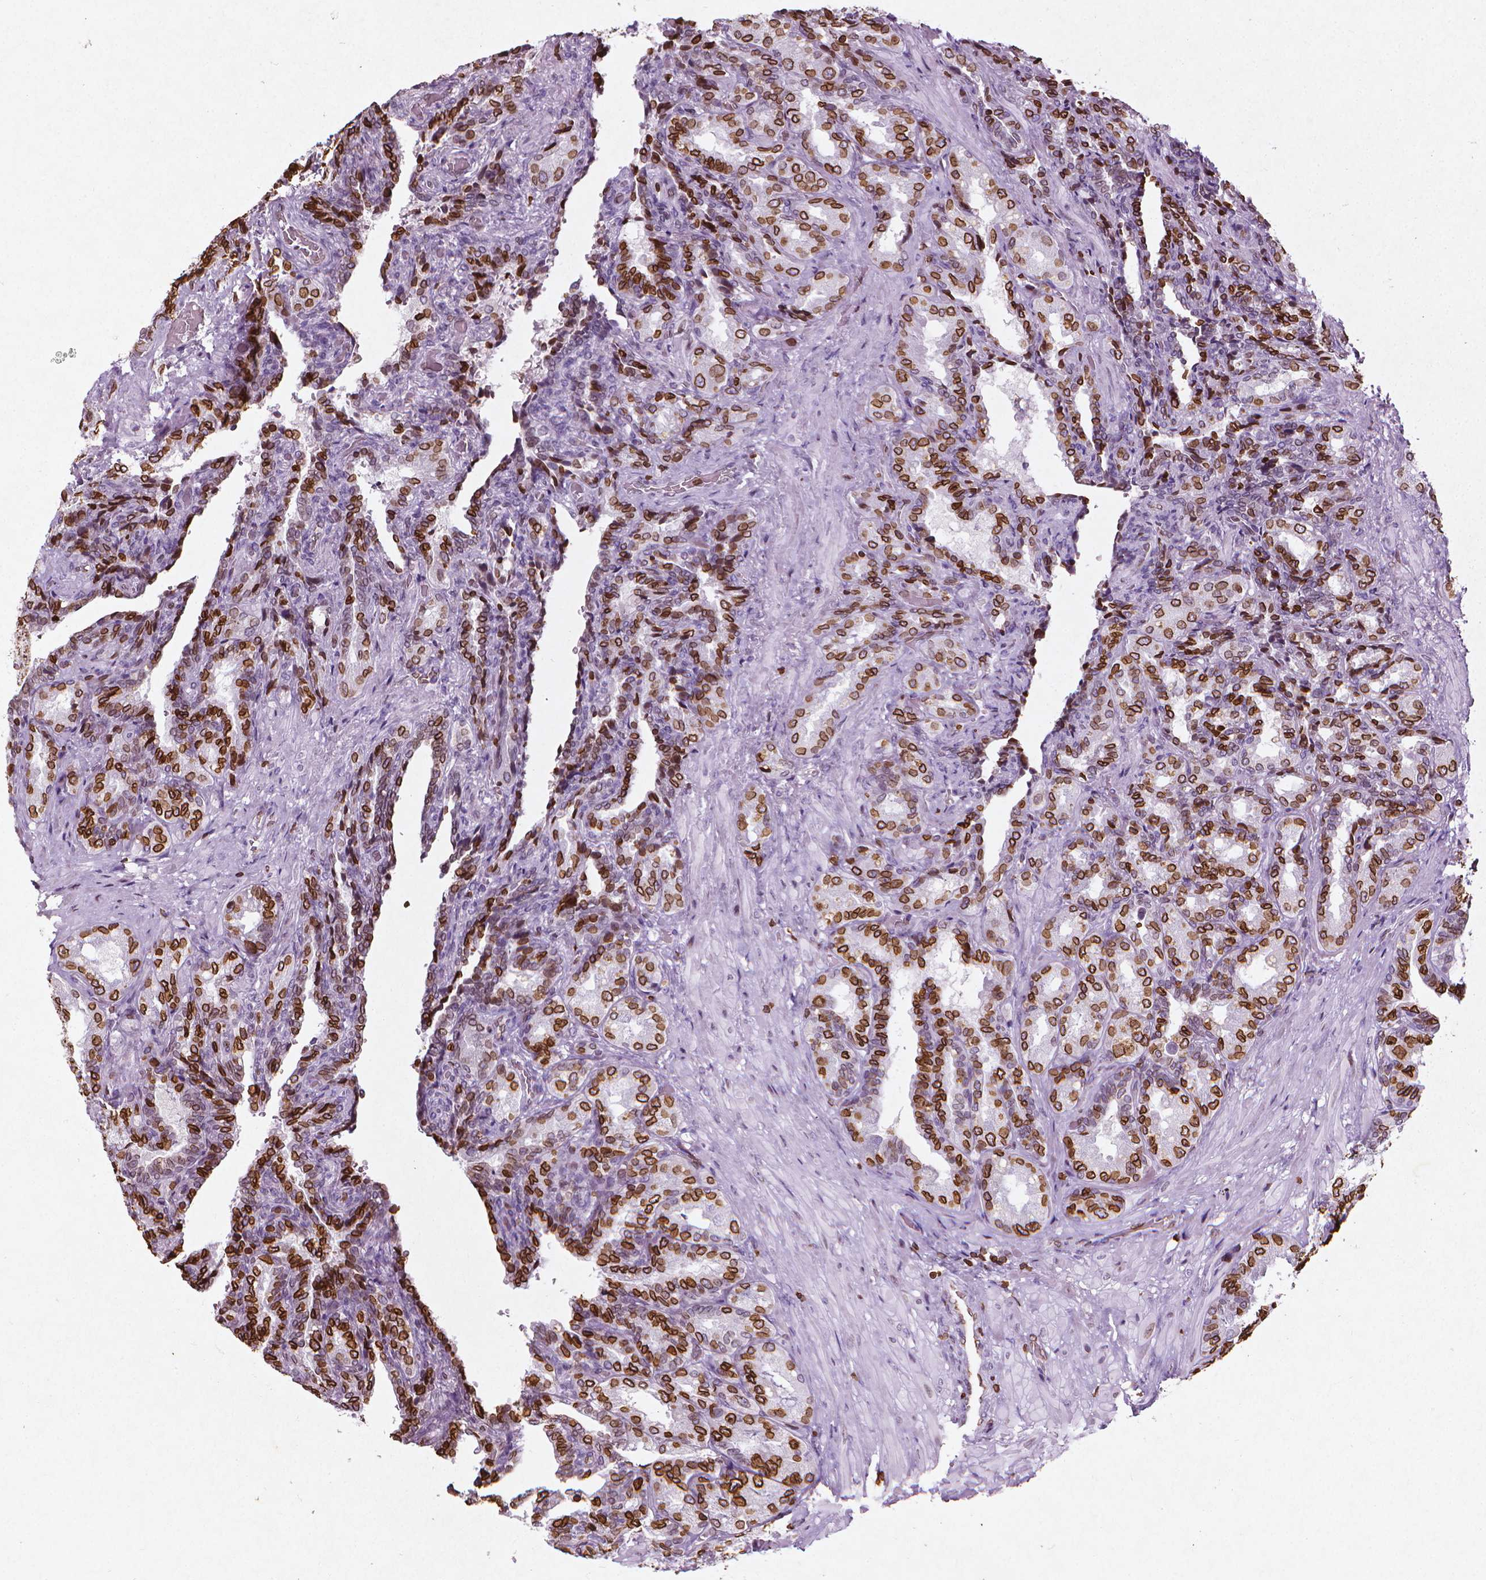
{"staining": {"intensity": "strong", "quantity": ">75%", "location": "cytoplasmic/membranous,nuclear"}, "tissue": "seminal vesicle", "cell_type": "Glandular cells", "image_type": "normal", "snomed": [{"axis": "morphology", "description": "Normal tissue, NOS"}, {"axis": "topography", "description": "Seminal veicle"}], "caption": "Immunohistochemical staining of normal human seminal vesicle shows >75% levels of strong cytoplasmic/membranous,nuclear protein expression in about >75% of glandular cells.", "gene": "LMNB1", "patient": {"sex": "male", "age": 68}}